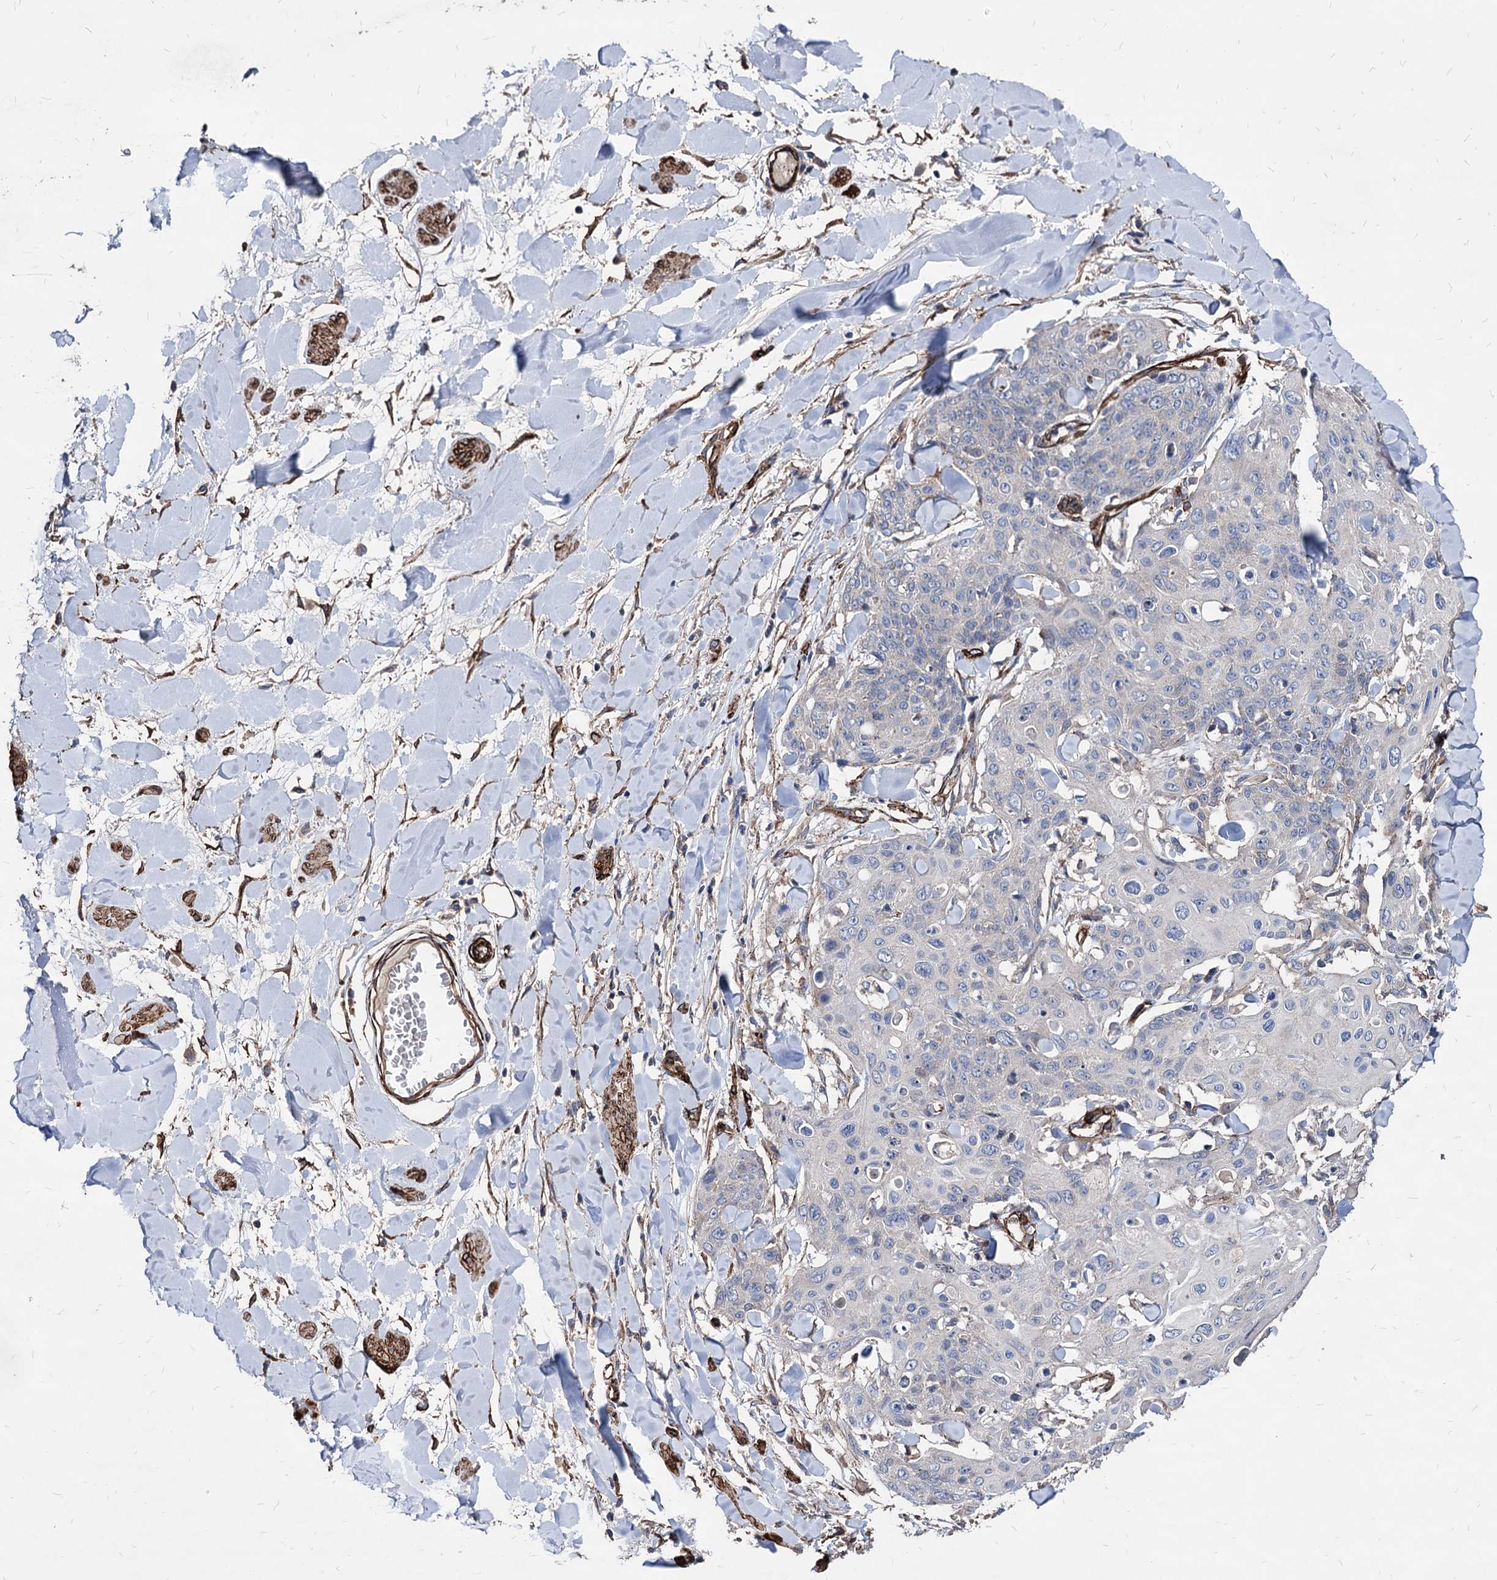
{"staining": {"intensity": "negative", "quantity": "none", "location": "none"}, "tissue": "skin cancer", "cell_type": "Tumor cells", "image_type": "cancer", "snomed": [{"axis": "morphology", "description": "Squamous cell carcinoma, NOS"}, {"axis": "topography", "description": "Skin"}, {"axis": "topography", "description": "Vulva"}], "caption": "An immunohistochemistry image of skin squamous cell carcinoma is shown. There is no staining in tumor cells of skin squamous cell carcinoma.", "gene": "WDR11", "patient": {"sex": "female", "age": 85}}